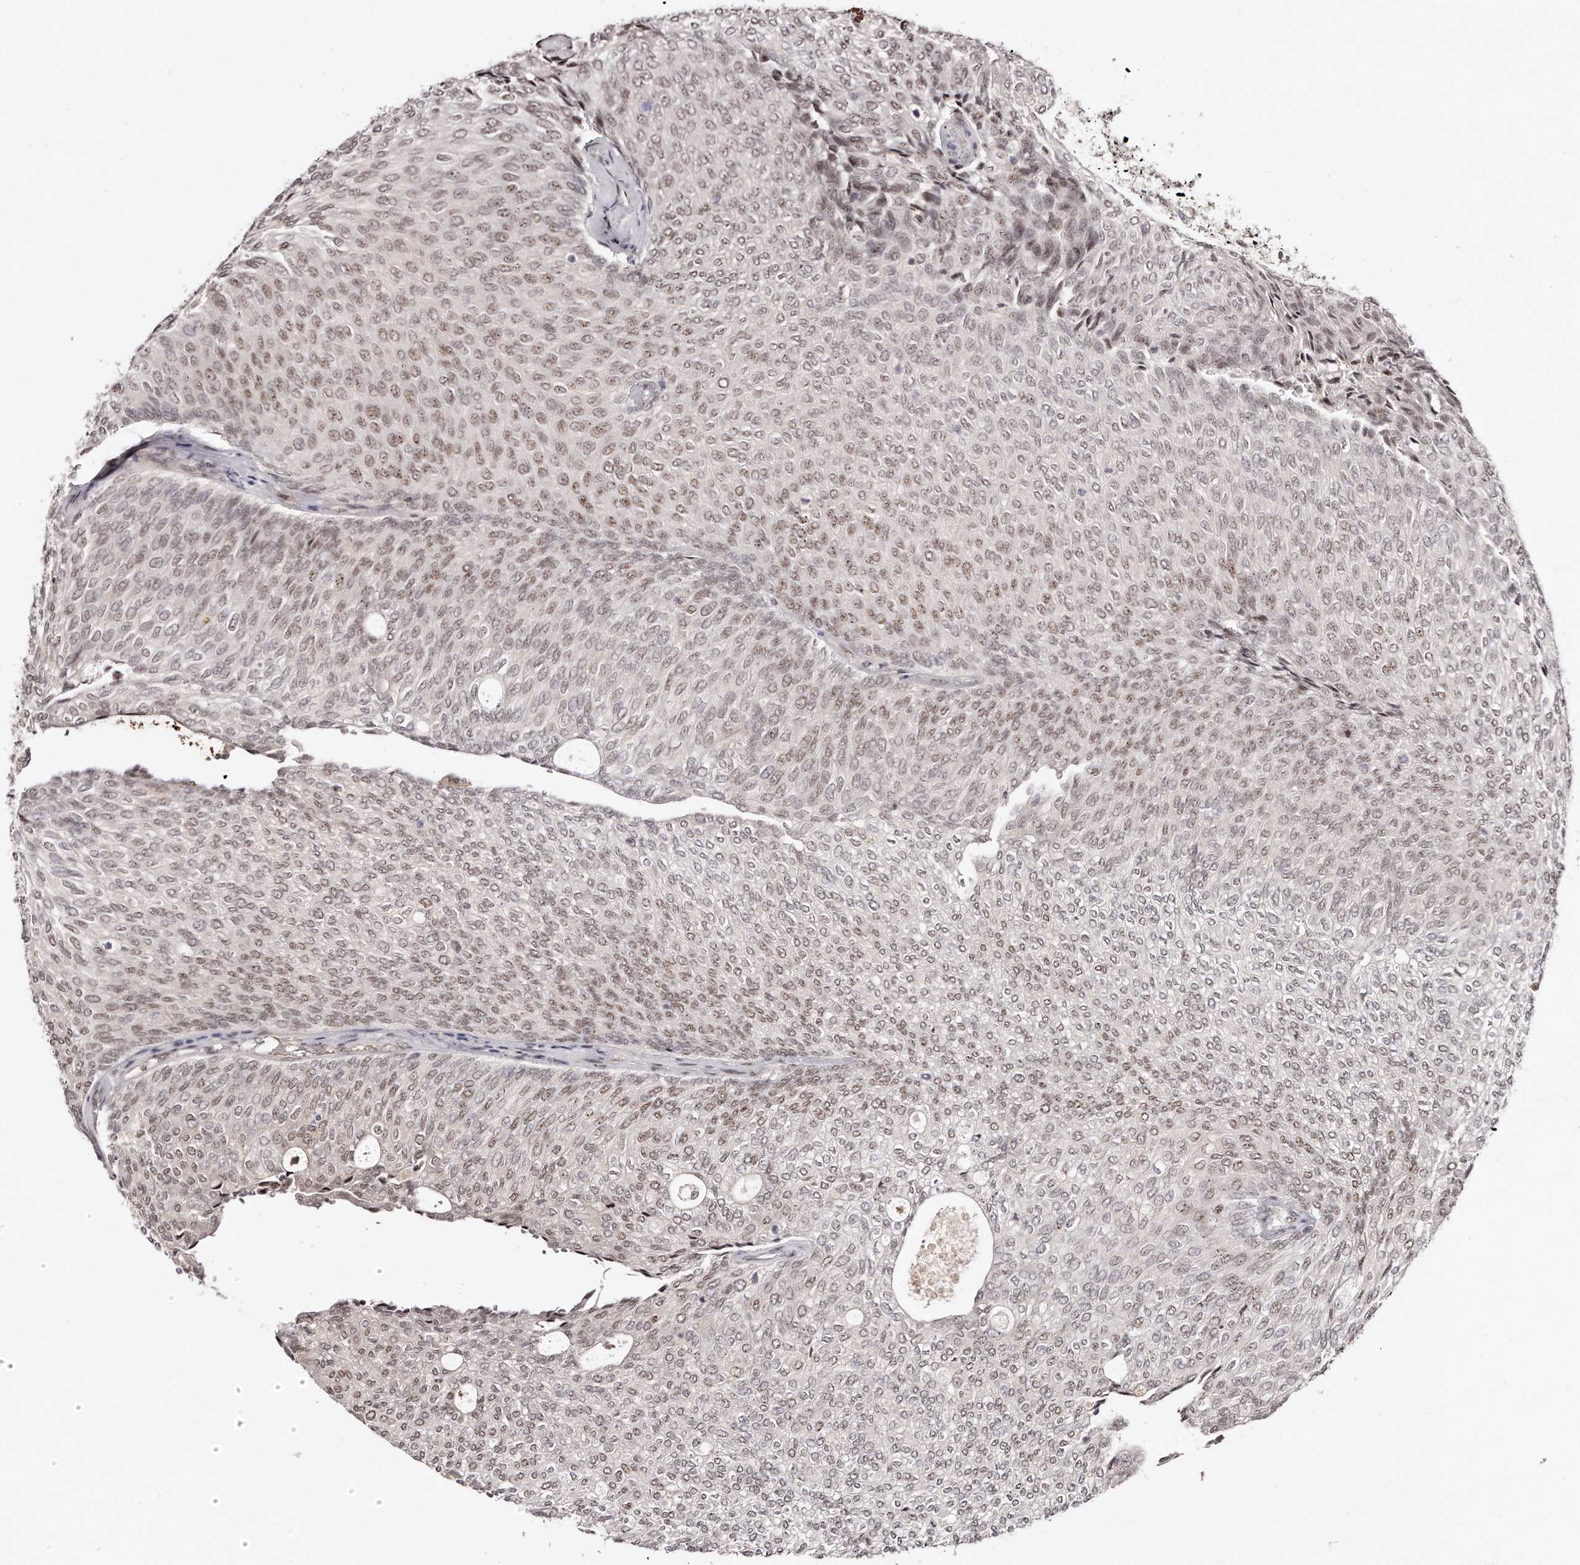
{"staining": {"intensity": "weak", "quantity": ">75%", "location": "nuclear"}, "tissue": "urothelial cancer", "cell_type": "Tumor cells", "image_type": "cancer", "snomed": [{"axis": "morphology", "description": "Urothelial carcinoma, Low grade"}, {"axis": "topography", "description": "Urinary bladder"}], "caption": "A high-resolution photomicrograph shows immunohistochemistry staining of low-grade urothelial carcinoma, which shows weak nuclear staining in about >75% of tumor cells.", "gene": "SOX4", "patient": {"sex": "female", "age": 79}}